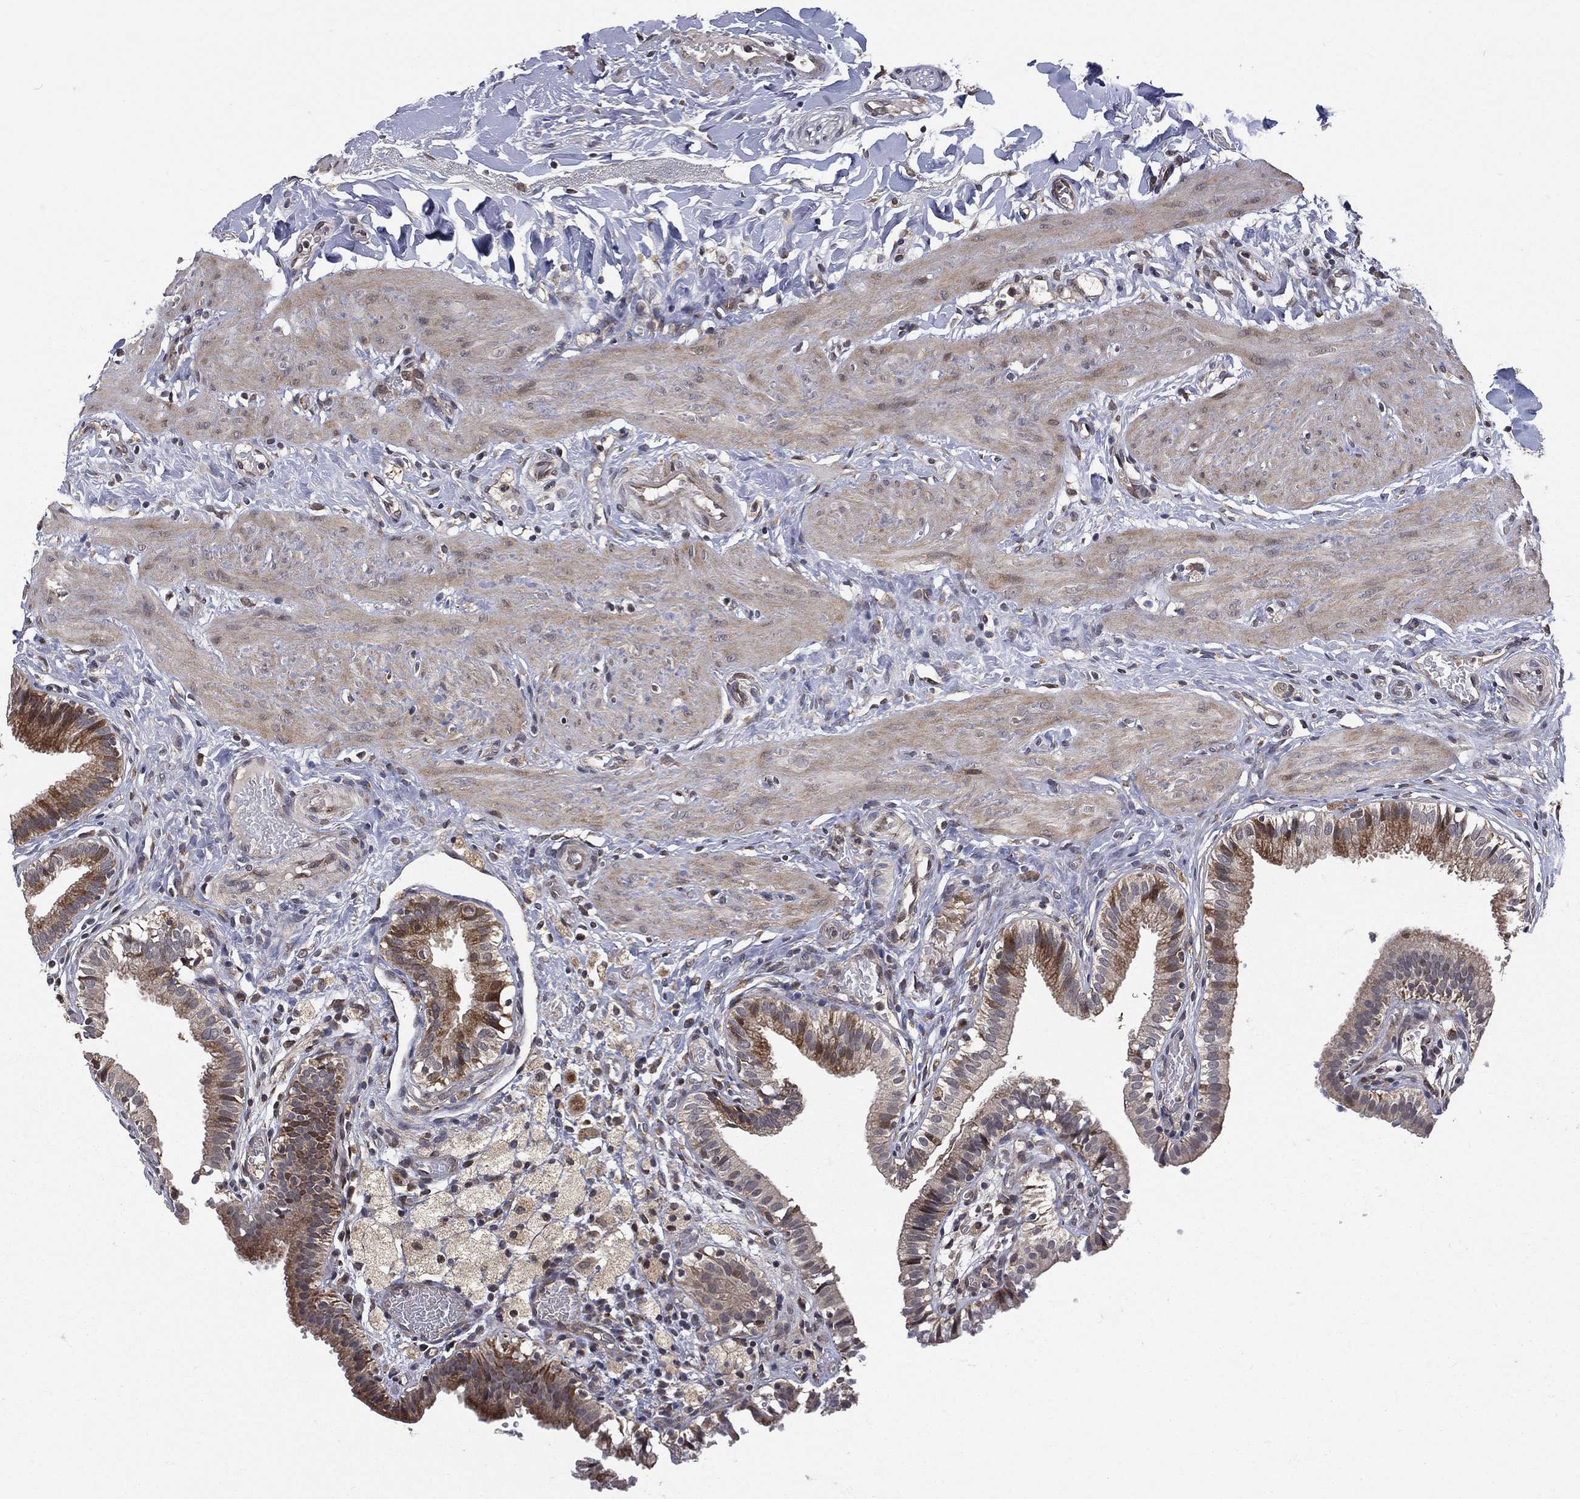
{"staining": {"intensity": "strong", "quantity": "25%-75%", "location": "cytoplasmic/membranous"}, "tissue": "gallbladder", "cell_type": "Glandular cells", "image_type": "normal", "snomed": [{"axis": "morphology", "description": "Normal tissue, NOS"}, {"axis": "topography", "description": "Gallbladder"}], "caption": "Human gallbladder stained for a protein (brown) exhibits strong cytoplasmic/membranous positive expression in about 25%-75% of glandular cells.", "gene": "RAB11FIP4", "patient": {"sex": "female", "age": 24}}